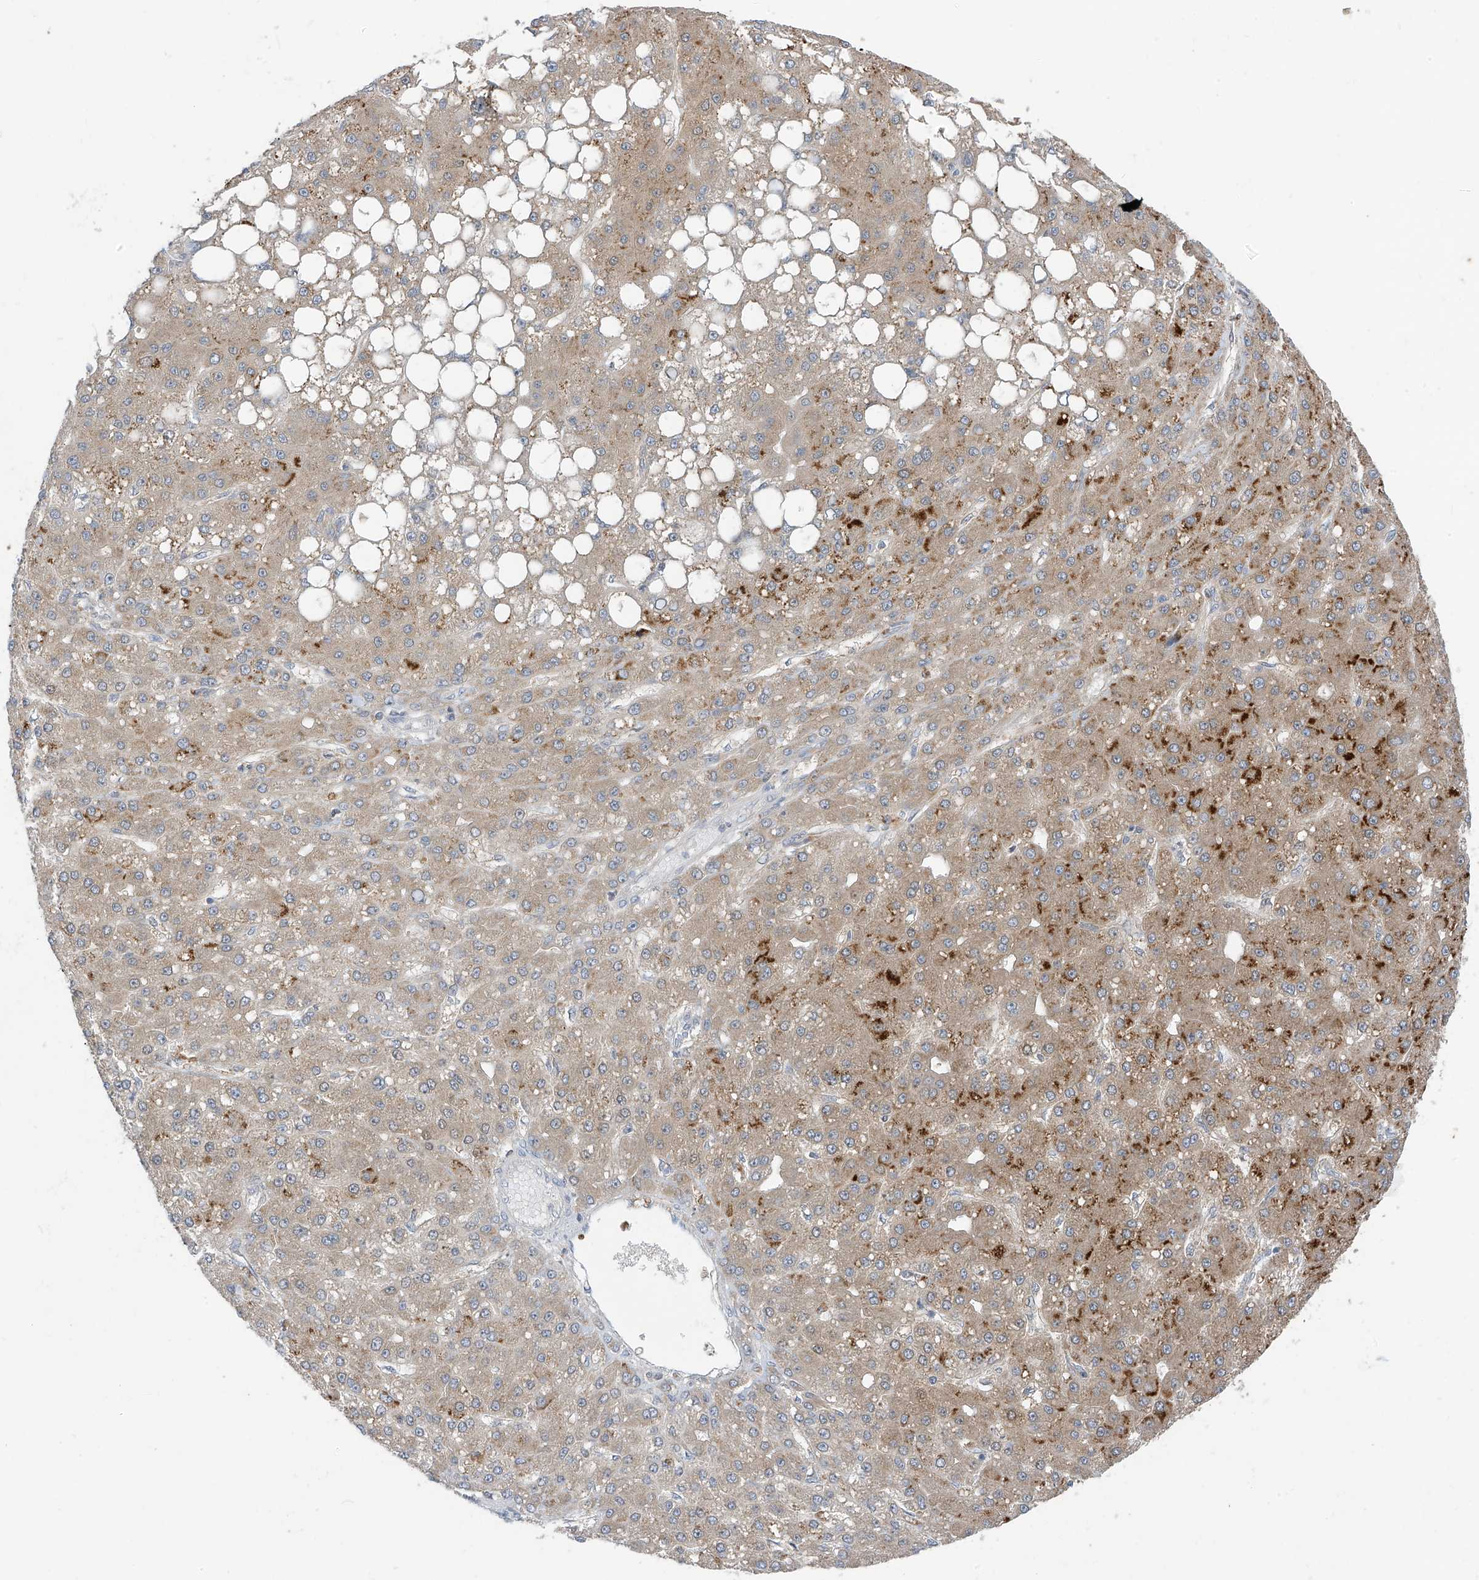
{"staining": {"intensity": "moderate", "quantity": ">75%", "location": "cytoplasmic/membranous"}, "tissue": "liver cancer", "cell_type": "Tumor cells", "image_type": "cancer", "snomed": [{"axis": "morphology", "description": "Carcinoma, Hepatocellular, NOS"}, {"axis": "topography", "description": "Liver"}], "caption": "This histopathology image displays immunohistochemistry (IHC) staining of hepatocellular carcinoma (liver), with medium moderate cytoplasmic/membranous expression in about >75% of tumor cells.", "gene": "APLF", "patient": {"sex": "male", "age": 67}}